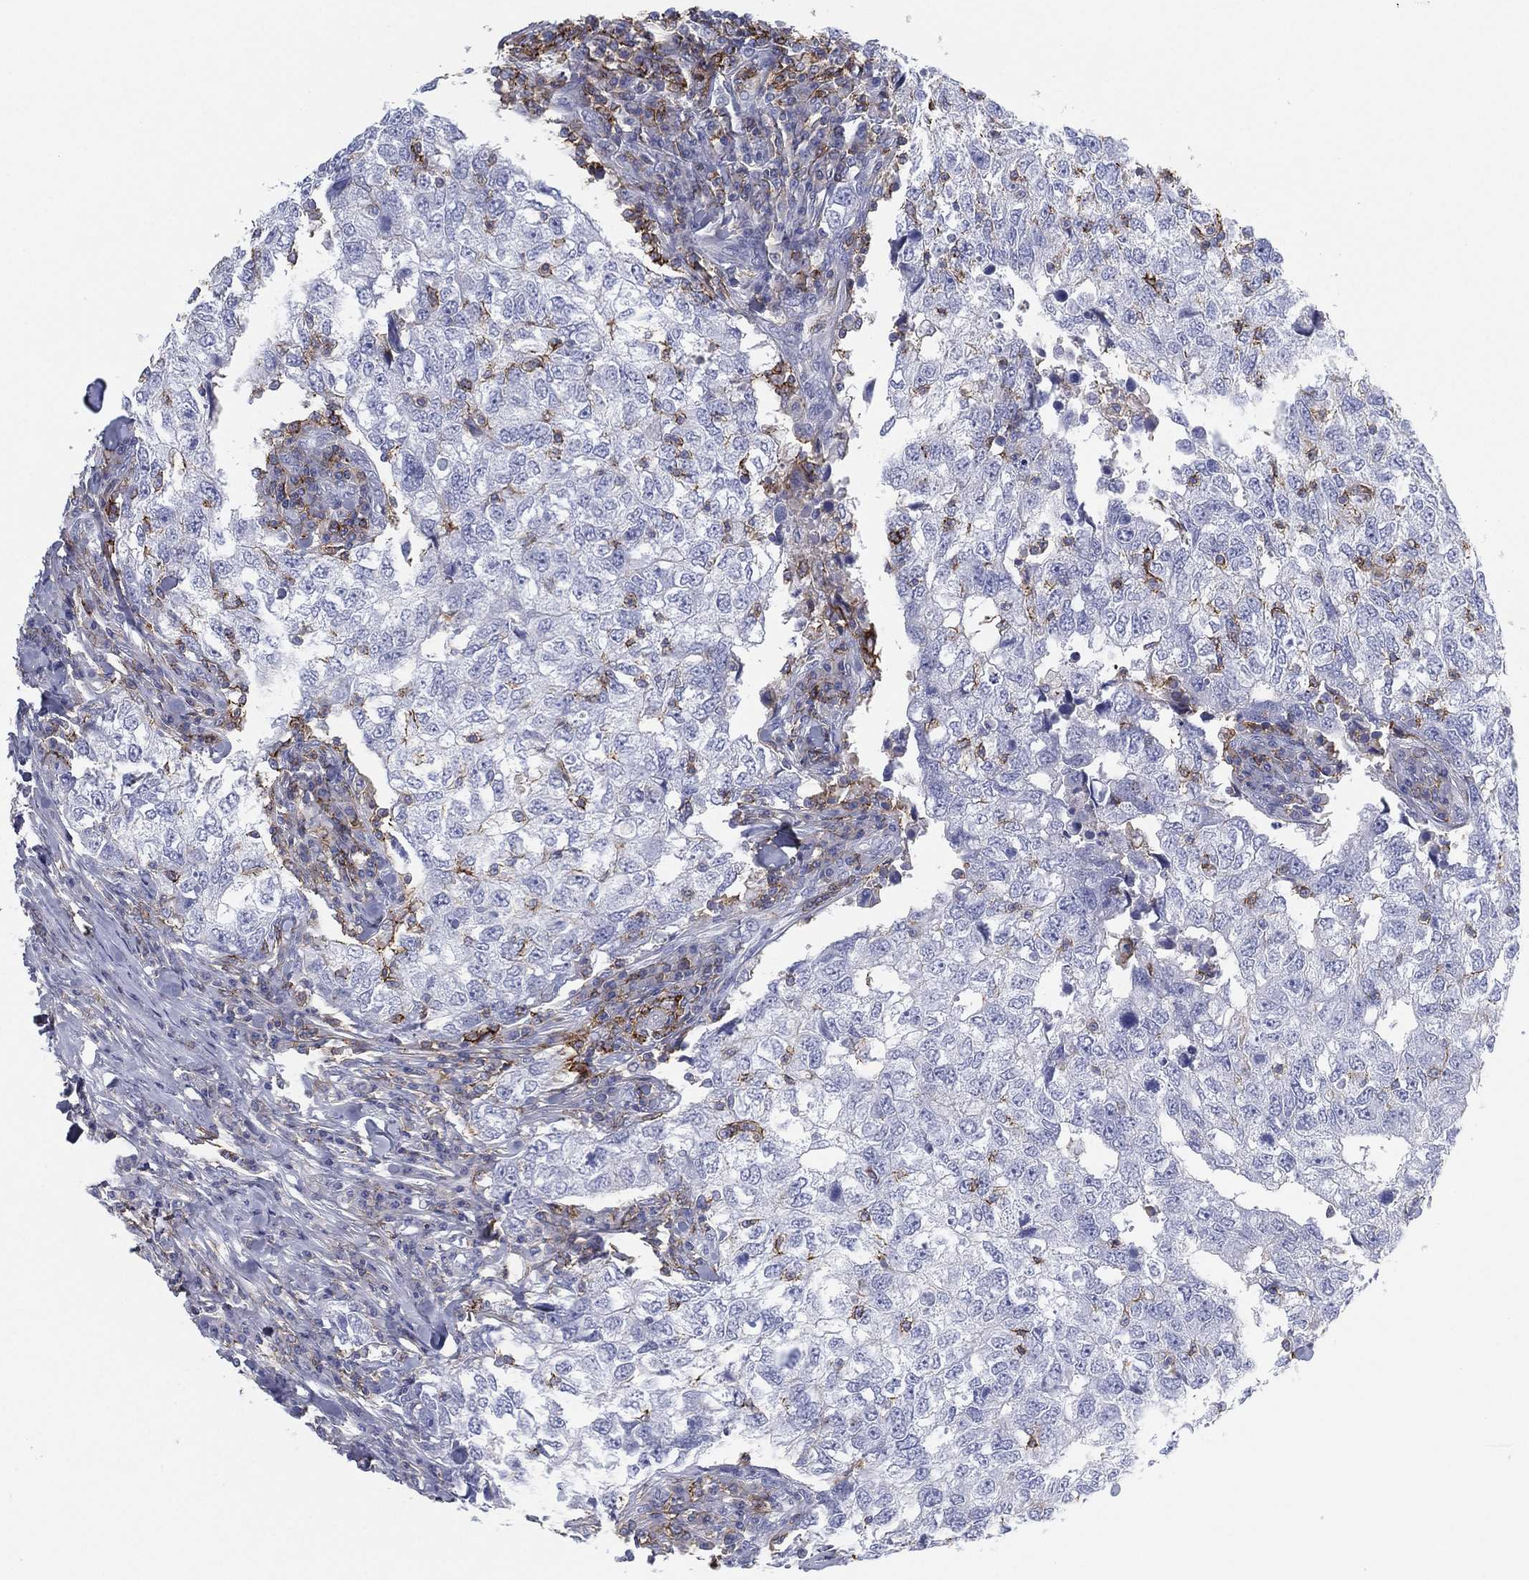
{"staining": {"intensity": "moderate", "quantity": "<25%", "location": "cytoplasmic/membranous"}, "tissue": "breast cancer", "cell_type": "Tumor cells", "image_type": "cancer", "snomed": [{"axis": "morphology", "description": "Duct carcinoma"}, {"axis": "topography", "description": "Breast"}], "caption": "A brown stain highlights moderate cytoplasmic/membranous staining of a protein in human breast infiltrating ductal carcinoma tumor cells.", "gene": "SELPLG", "patient": {"sex": "female", "age": 30}}